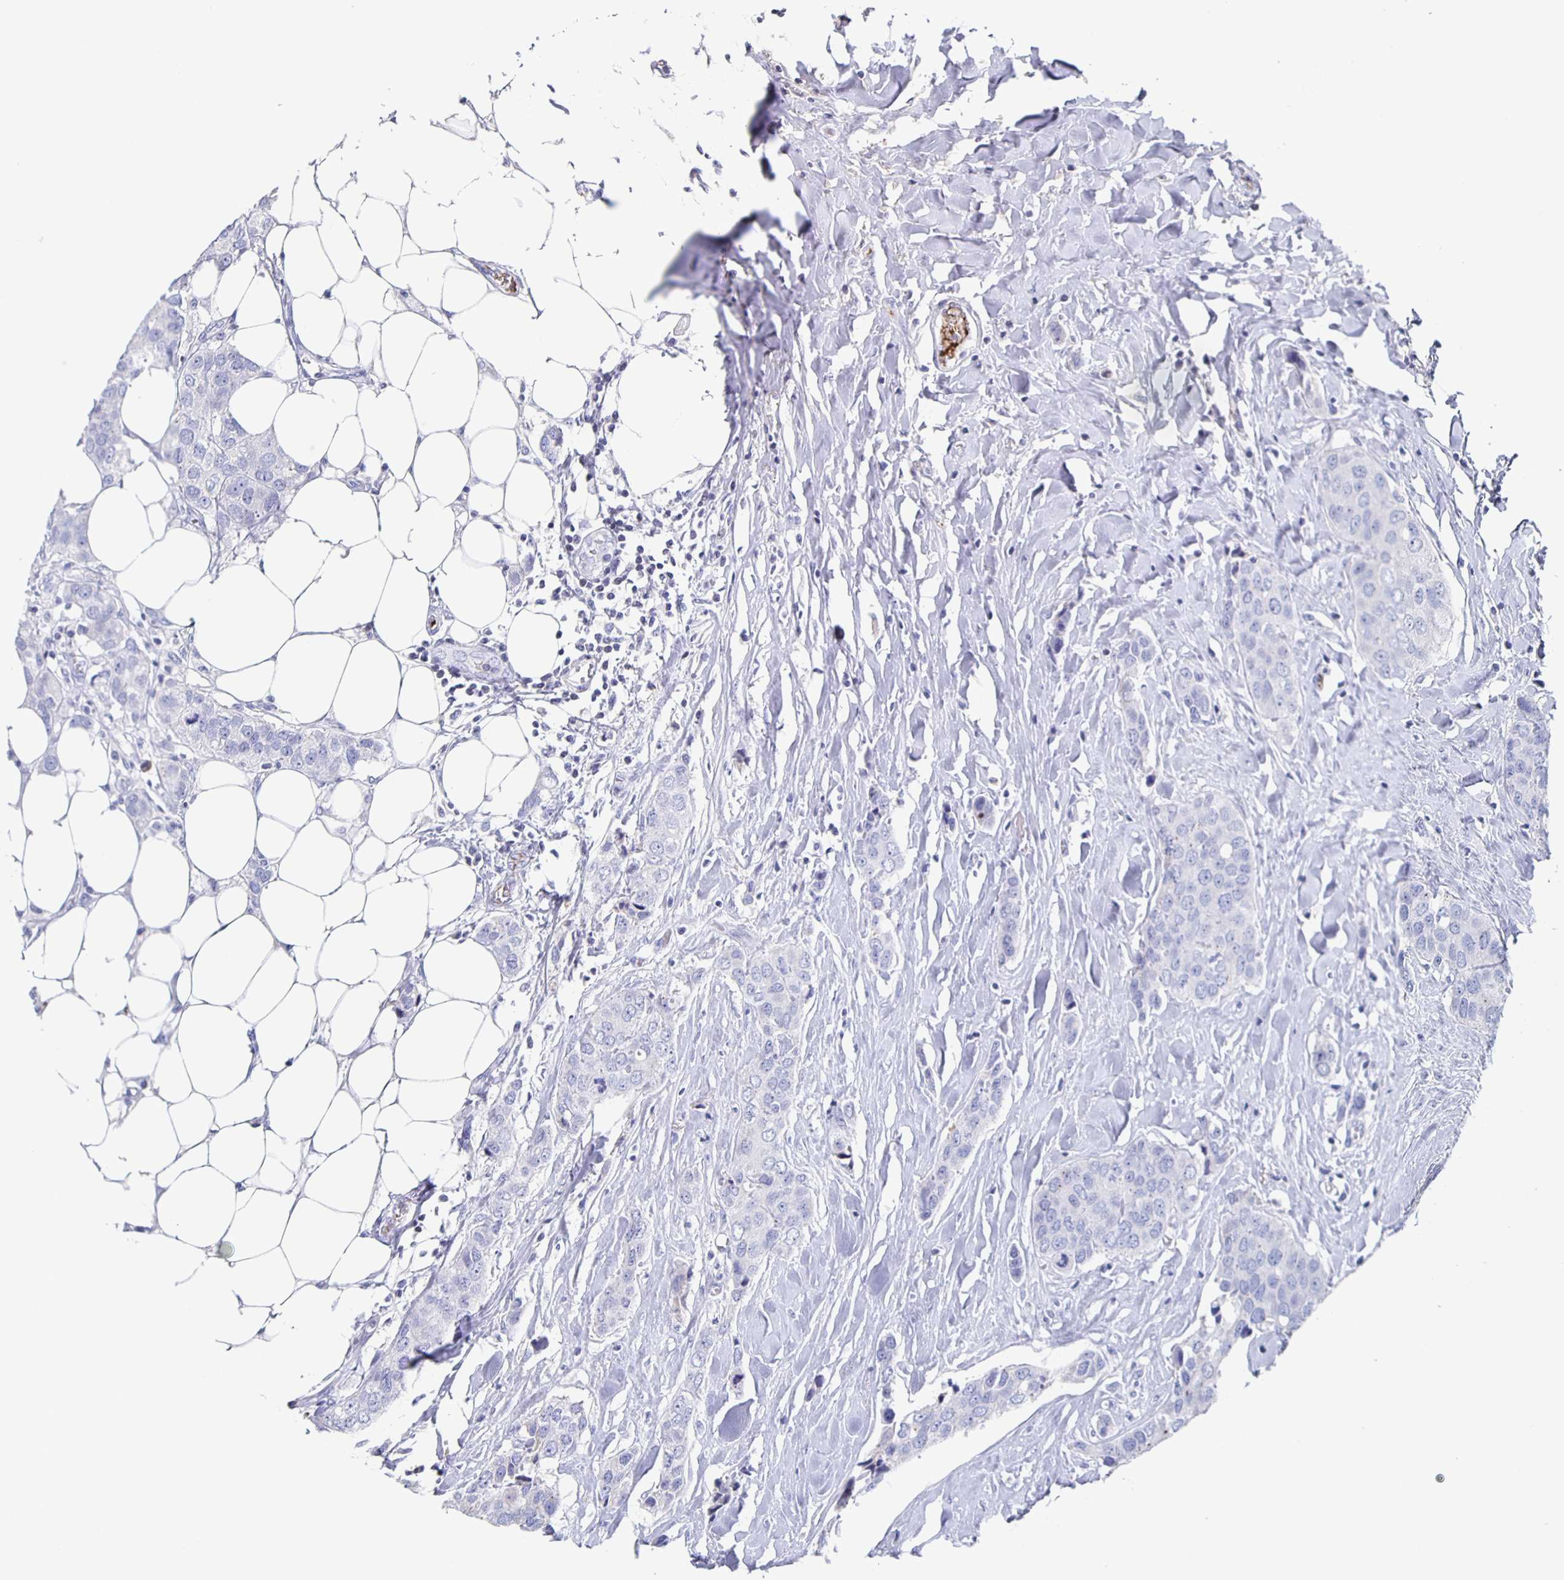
{"staining": {"intensity": "negative", "quantity": "none", "location": "none"}, "tissue": "breast cancer", "cell_type": "Tumor cells", "image_type": "cancer", "snomed": [{"axis": "morphology", "description": "Duct carcinoma"}, {"axis": "topography", "description": "Breast"}], "caption": "A micrograph of breast intraductal carcinoma stained for a protein reveals no brown staining in tumor cells.", "gene": "FGA", "patient": {"sex": "female", "age": 80}}